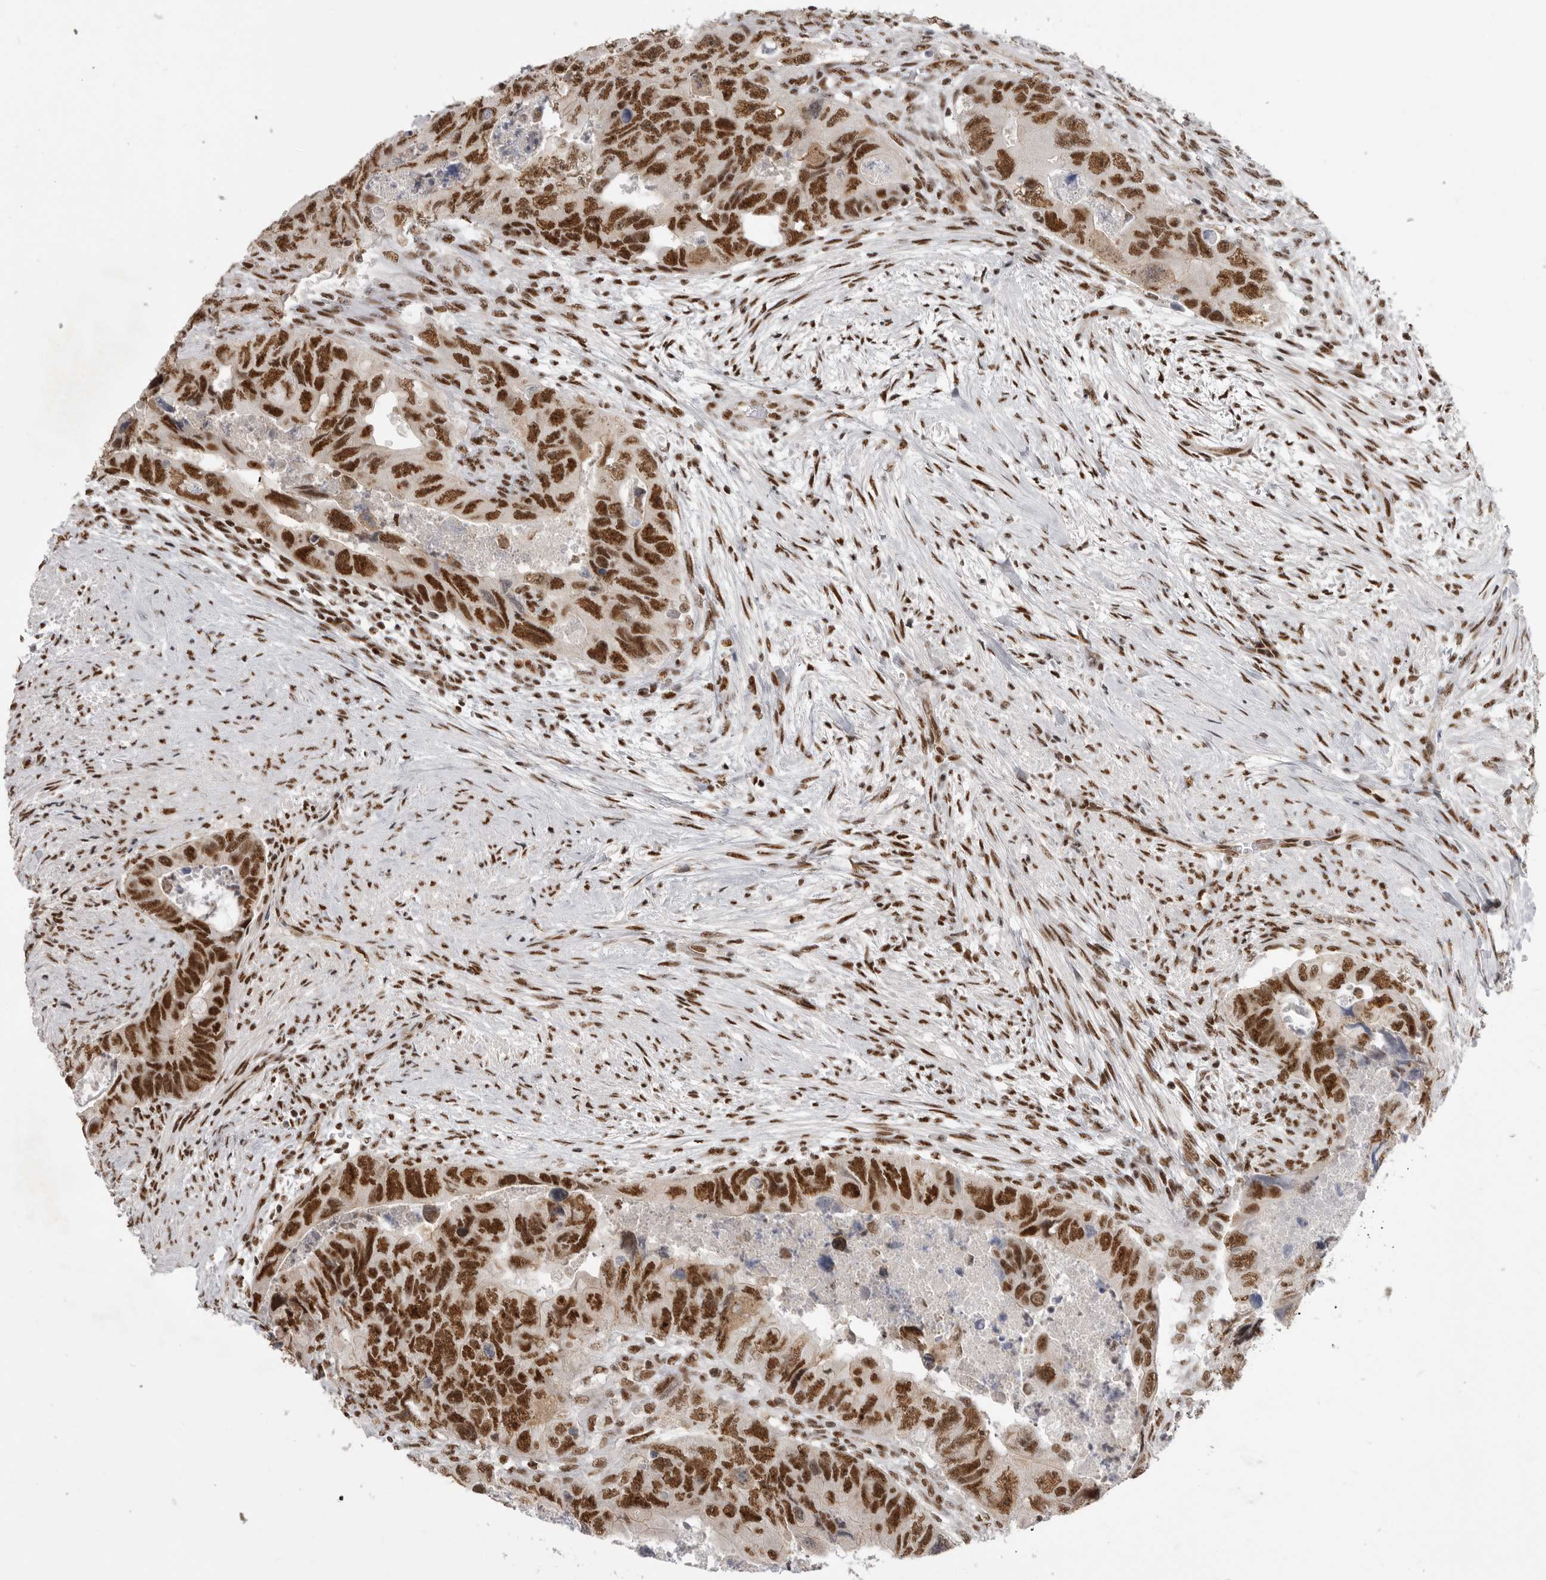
{"staining": {"intensity": "strong", "quantity": ">75%", "location": "nuclear"}, "tissue": "colorectal cancer", "cell_type": "Tumor cells", "image_type": "cancer", "snomed": [{"axis": "morphology", "description": "Adenocarcinoma, NOS"}, {"axis": "topography", "description": "Rectum"}], "caption": "Protein expression analysis of adenocarcinoma (colorectal) displays strong nuclear staining in approximately >75% of tumor cells. (DAB IHC with brightfield microscopy, high magnification).", "gene": "PPP1R8", "patient": {"sex": "male", "age": 63}}